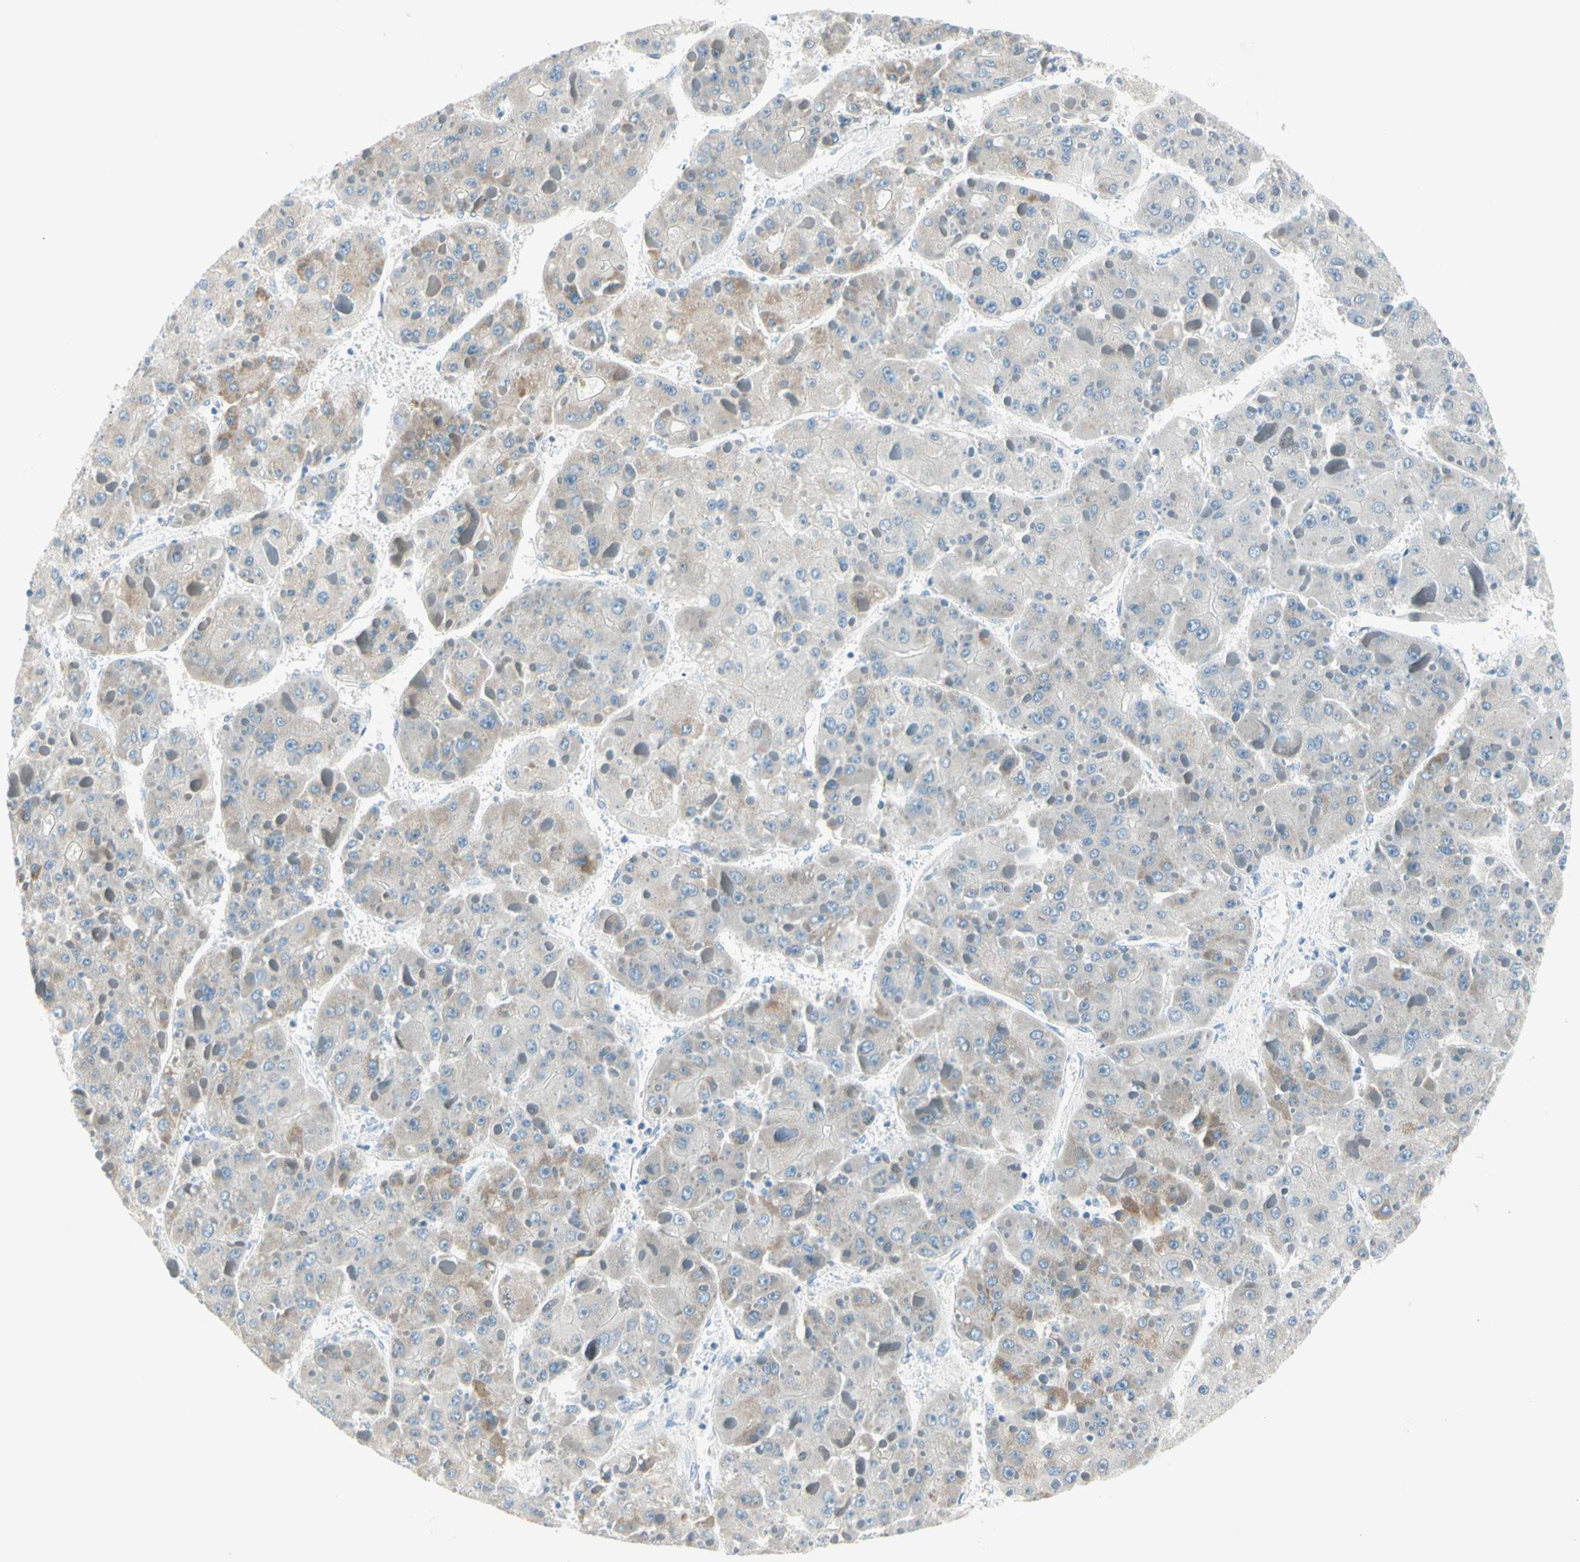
{"staining": {"intensity": "moderate", "quantity": "25%-75%", "location": "cytoplasmic/membranous"}, "tissue": "liver cancer", "cell_type": "Tumor cells", "image_type": "cancer", "snomed": [{"axis": "morphology", "description": "Carcinoma, Hepatocellular, NOS"}, {"axis": "topography", "description": "Liver"}], "caption": "The immunohistochemical stain highlights moderate cytoplasmic/membranous positivity in tumor cells of liver cancer (hepatocellular carcinoma) tissue. (brown staining indicates protein expression, while blue staining denotes nuclei).", "gene": "SLC6A15", "patient": {"sex": "female", "age": 73}}